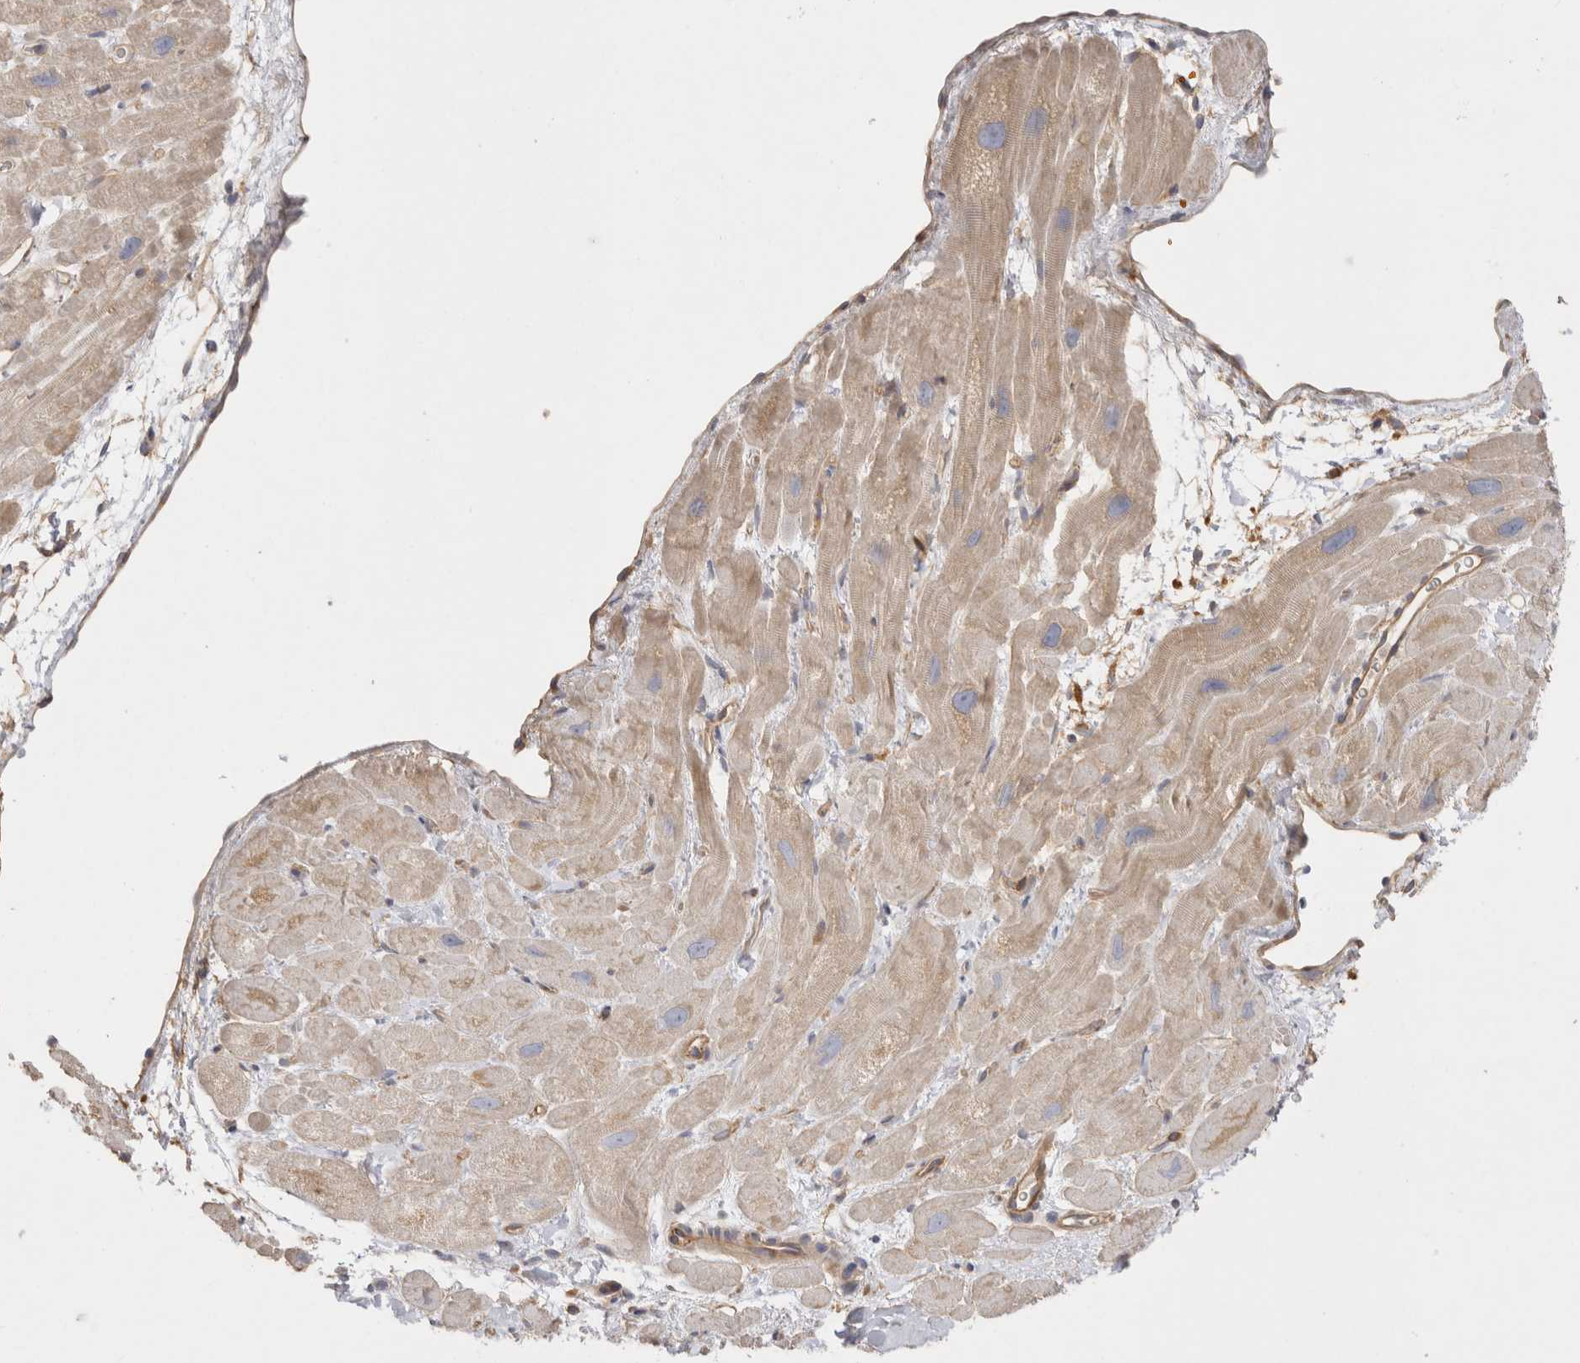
{"staining": {"intensity": "weak", "quantity": "25%-75%", "location": "cytoplasmic/membranous"}, "tissue": "heart muscle", "cell_type": "Cardiomyocytes", "image_type": "normal", "snomed": [{"axis": "morphology", "description": "Normal tissue, NOS"}, {"axis": "topography", "description": "Heart"}], "caption": "An immunohistochemistry (IHC) image of unremarkable tissue is shown. Protein staining in brown shows weak cytoplasmic/membranous positivity in heart muscle within cardiomyocytes. Nuclei are stained in blue.", "gene": "CHMP6", "patient": {"sex": "male", "age": 49}}